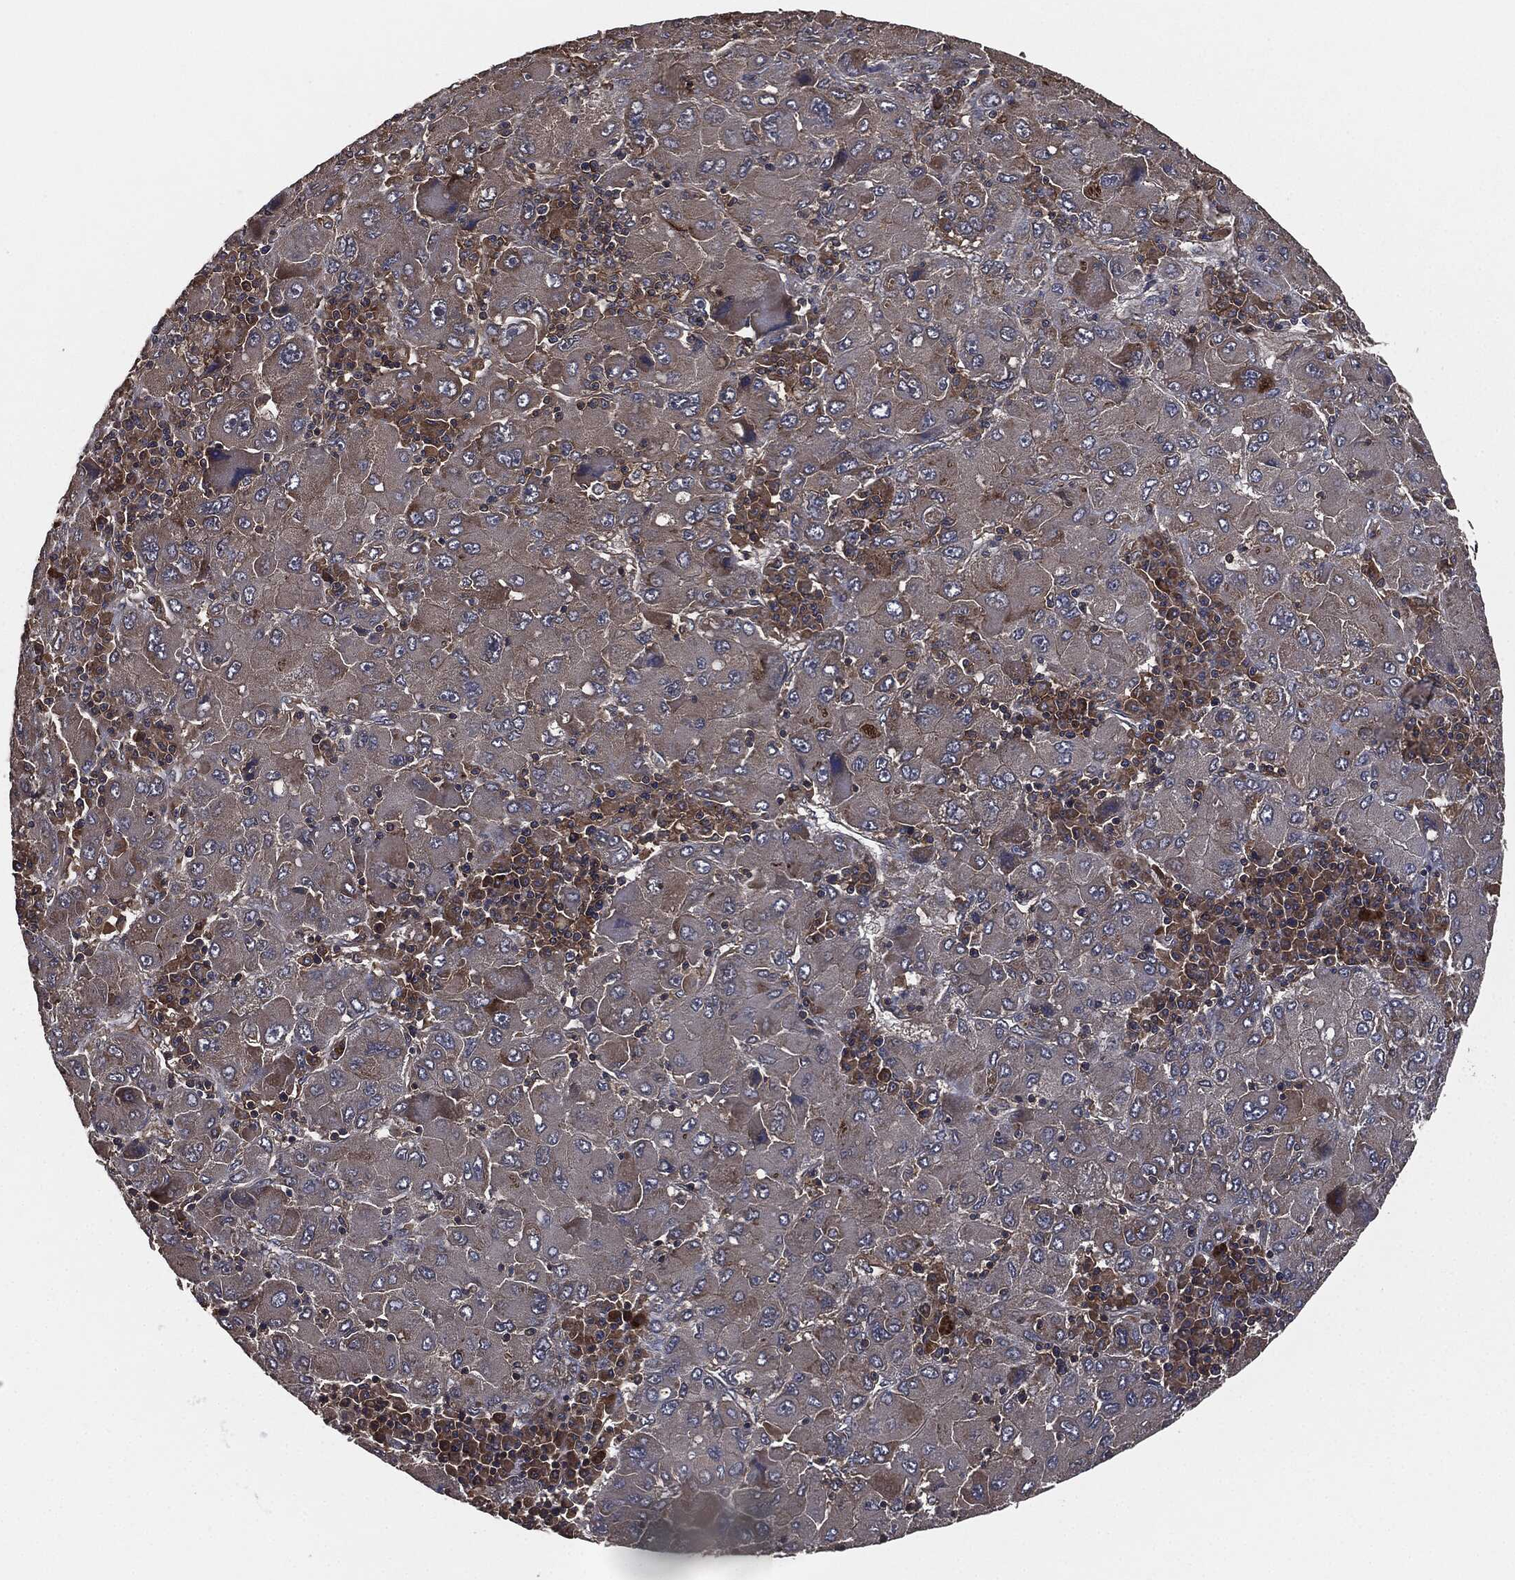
{"staining": {"intensity": "negative", "quantity": "none", "location": "none"}, "tissue": "liver cancer", "cell_type": "Tumor cells", "image_type": "cancer", "snomed": [{"axis": "morphology", "description": "Carcinoma, Hepatocellular, NOS"}, {"axis": "topography", "description": "Liver"}], "caption": "This is an immunohistochemistry (IHC) micrograph of liver cancer (hepatocellular carcinoma). There is no expression in tumor cells.", "gene": "ERBIN", "patient": {"sex": "male", "age": 75}}